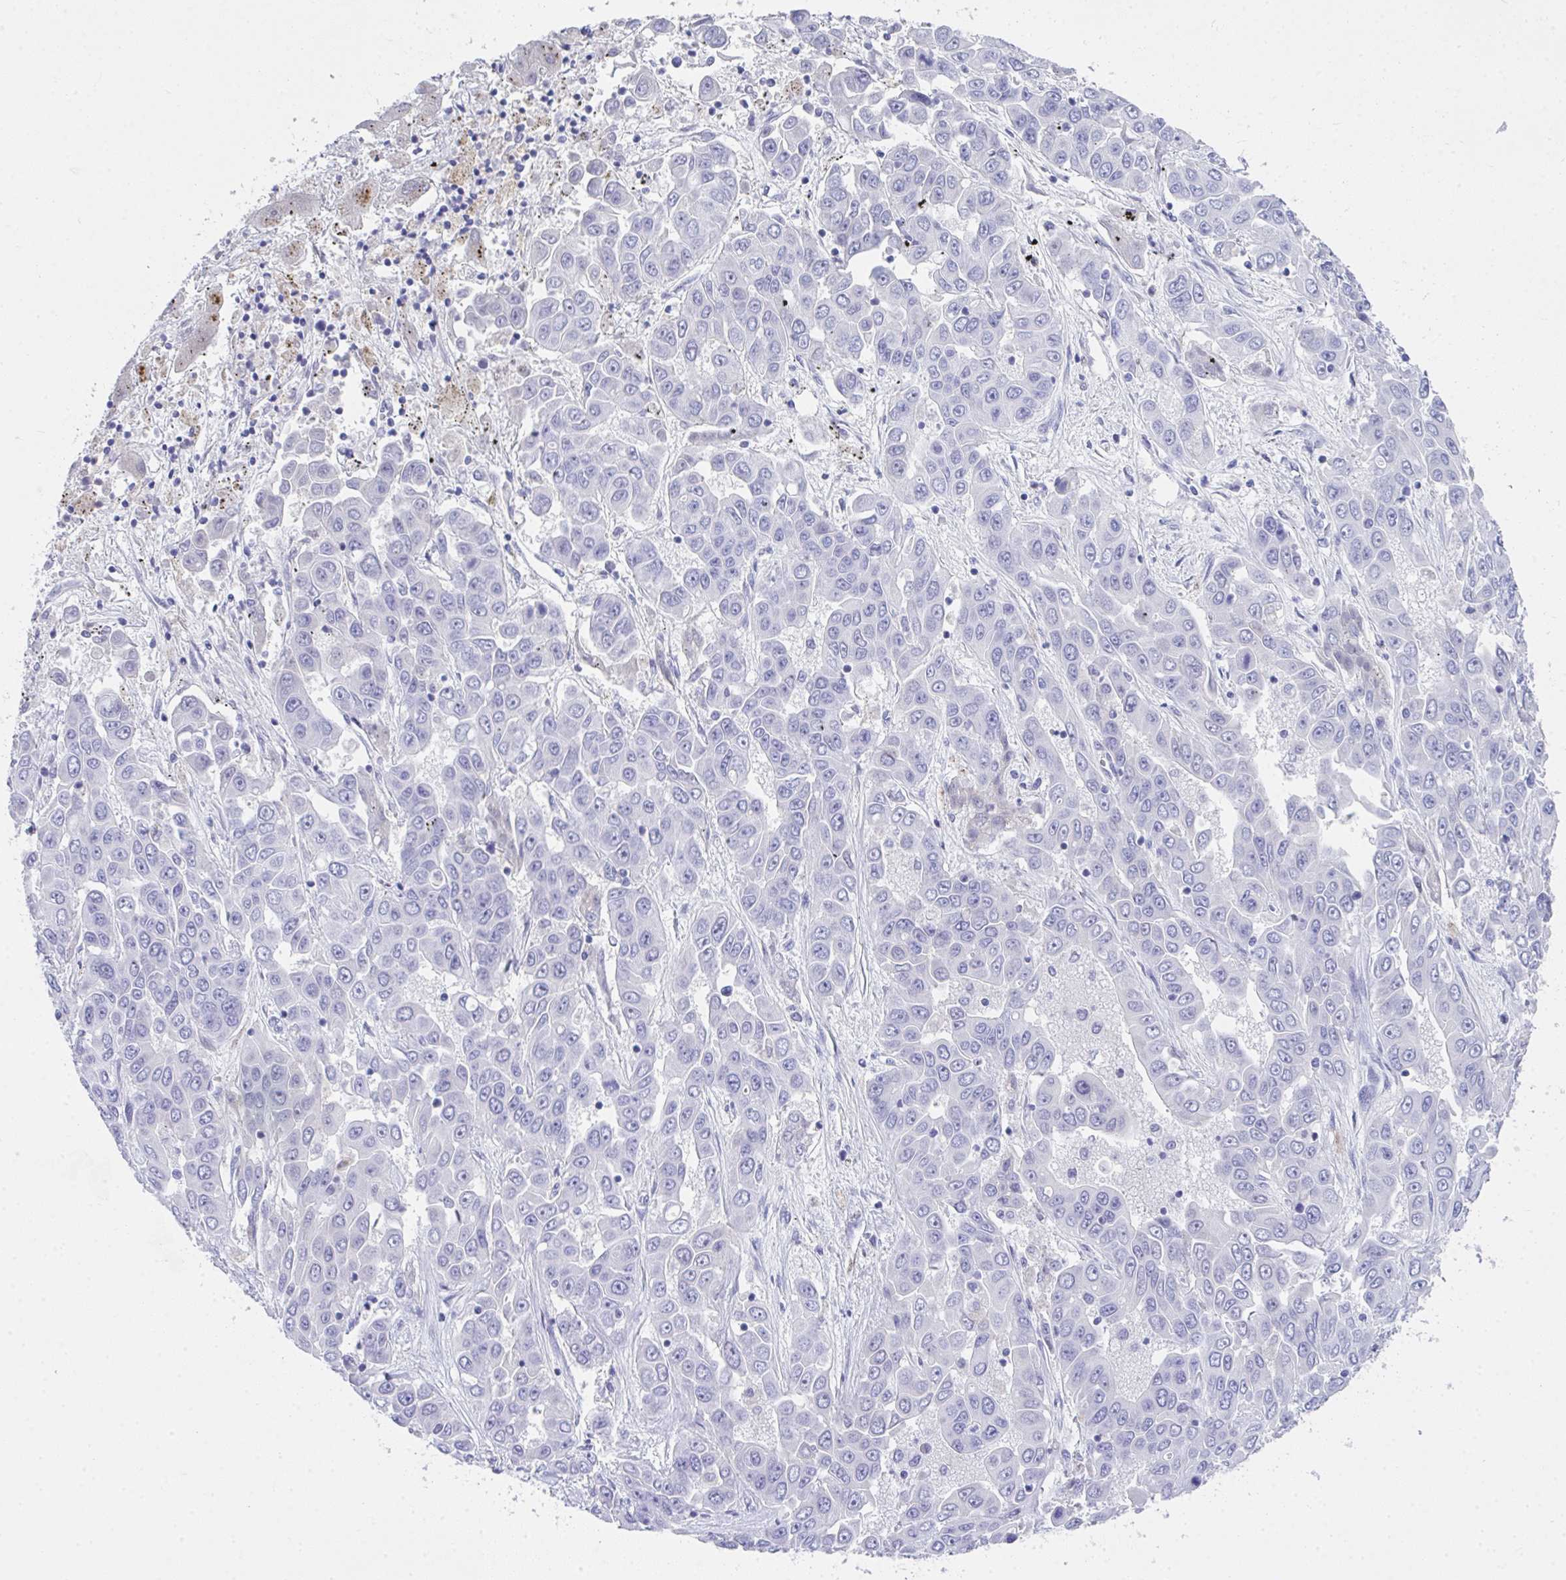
{"staining": {"intensity": "negative", "quantity": "none", "location": "none"}, "tissue": "liver cancer", "cell_type": "Tumor cells", "image_type": "cancer", "snomed": [{"axis": "morphology", "description": "Cholangiocarcinoma"}, {"axis": "topography", "description": "Liver"}], "caption": "This is an immunohistochemistry (IHC) histopathology image of human liver cancer. There is no staining in tumor cells.", "gene": "COA5", "patient": {"sex": "female", "age": 52}}